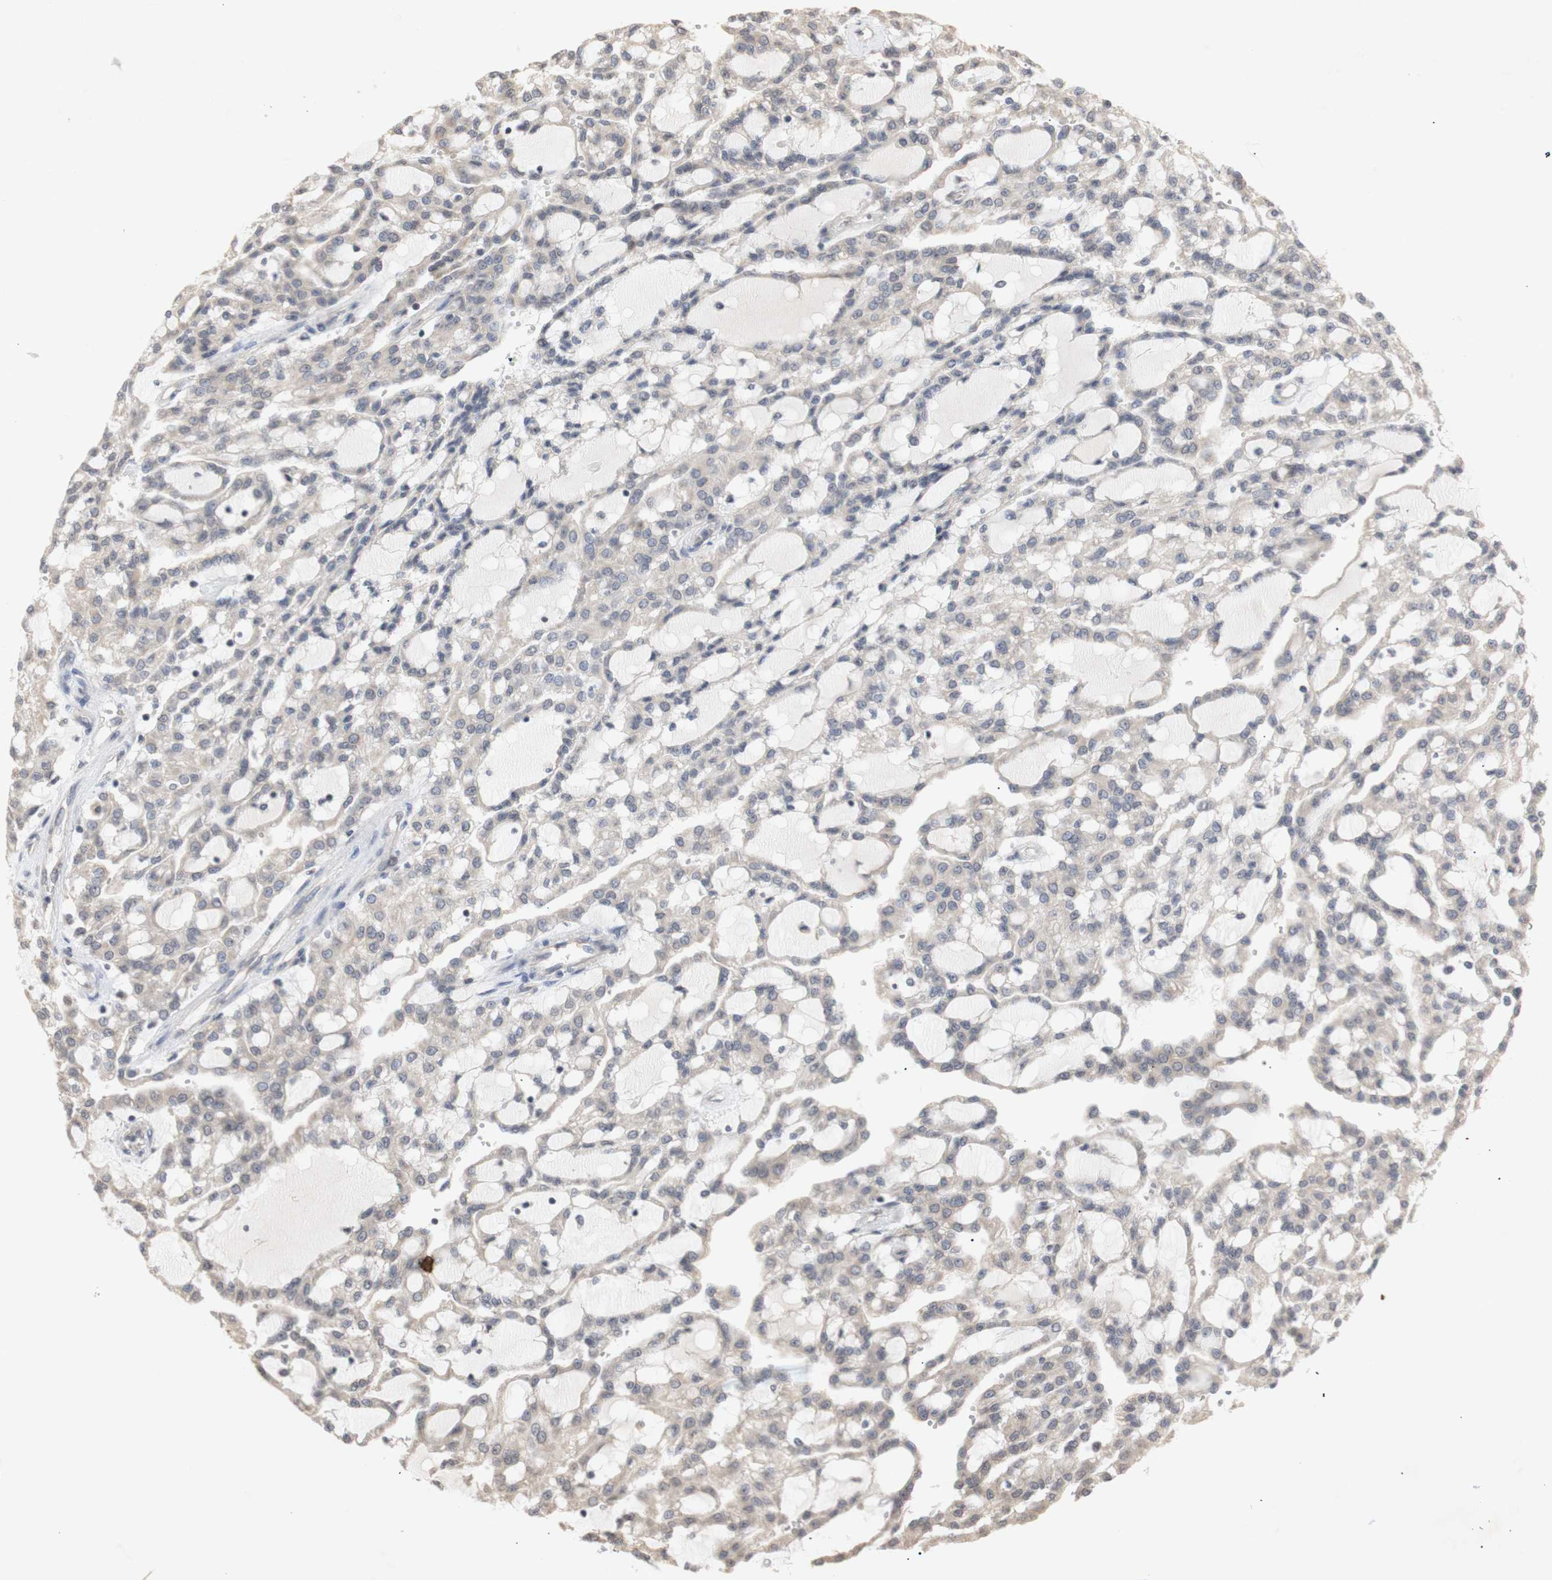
{"staining": {"intensity": "weak", "quantity": "25%-75%", "location": "cytoplasmic/membranous"}, "tissue": "renal cancer", "cell_type": "Tumor cells", "image_type": "cancer", "snomed": [{"axis": "morphology", "description": "Adenocarcinoma, NOS"}, {"axis": "topography", "description": "Kidney"}], "caption": "Protein analysis of renal cancer (adenocarcinoma) tissue demonstrates weak cytoplasmic/membranous positivity in approximately 25%-75% of tumor cells.", "gene": "FOSB", "patient": {"sex": "male", "age": 63}}